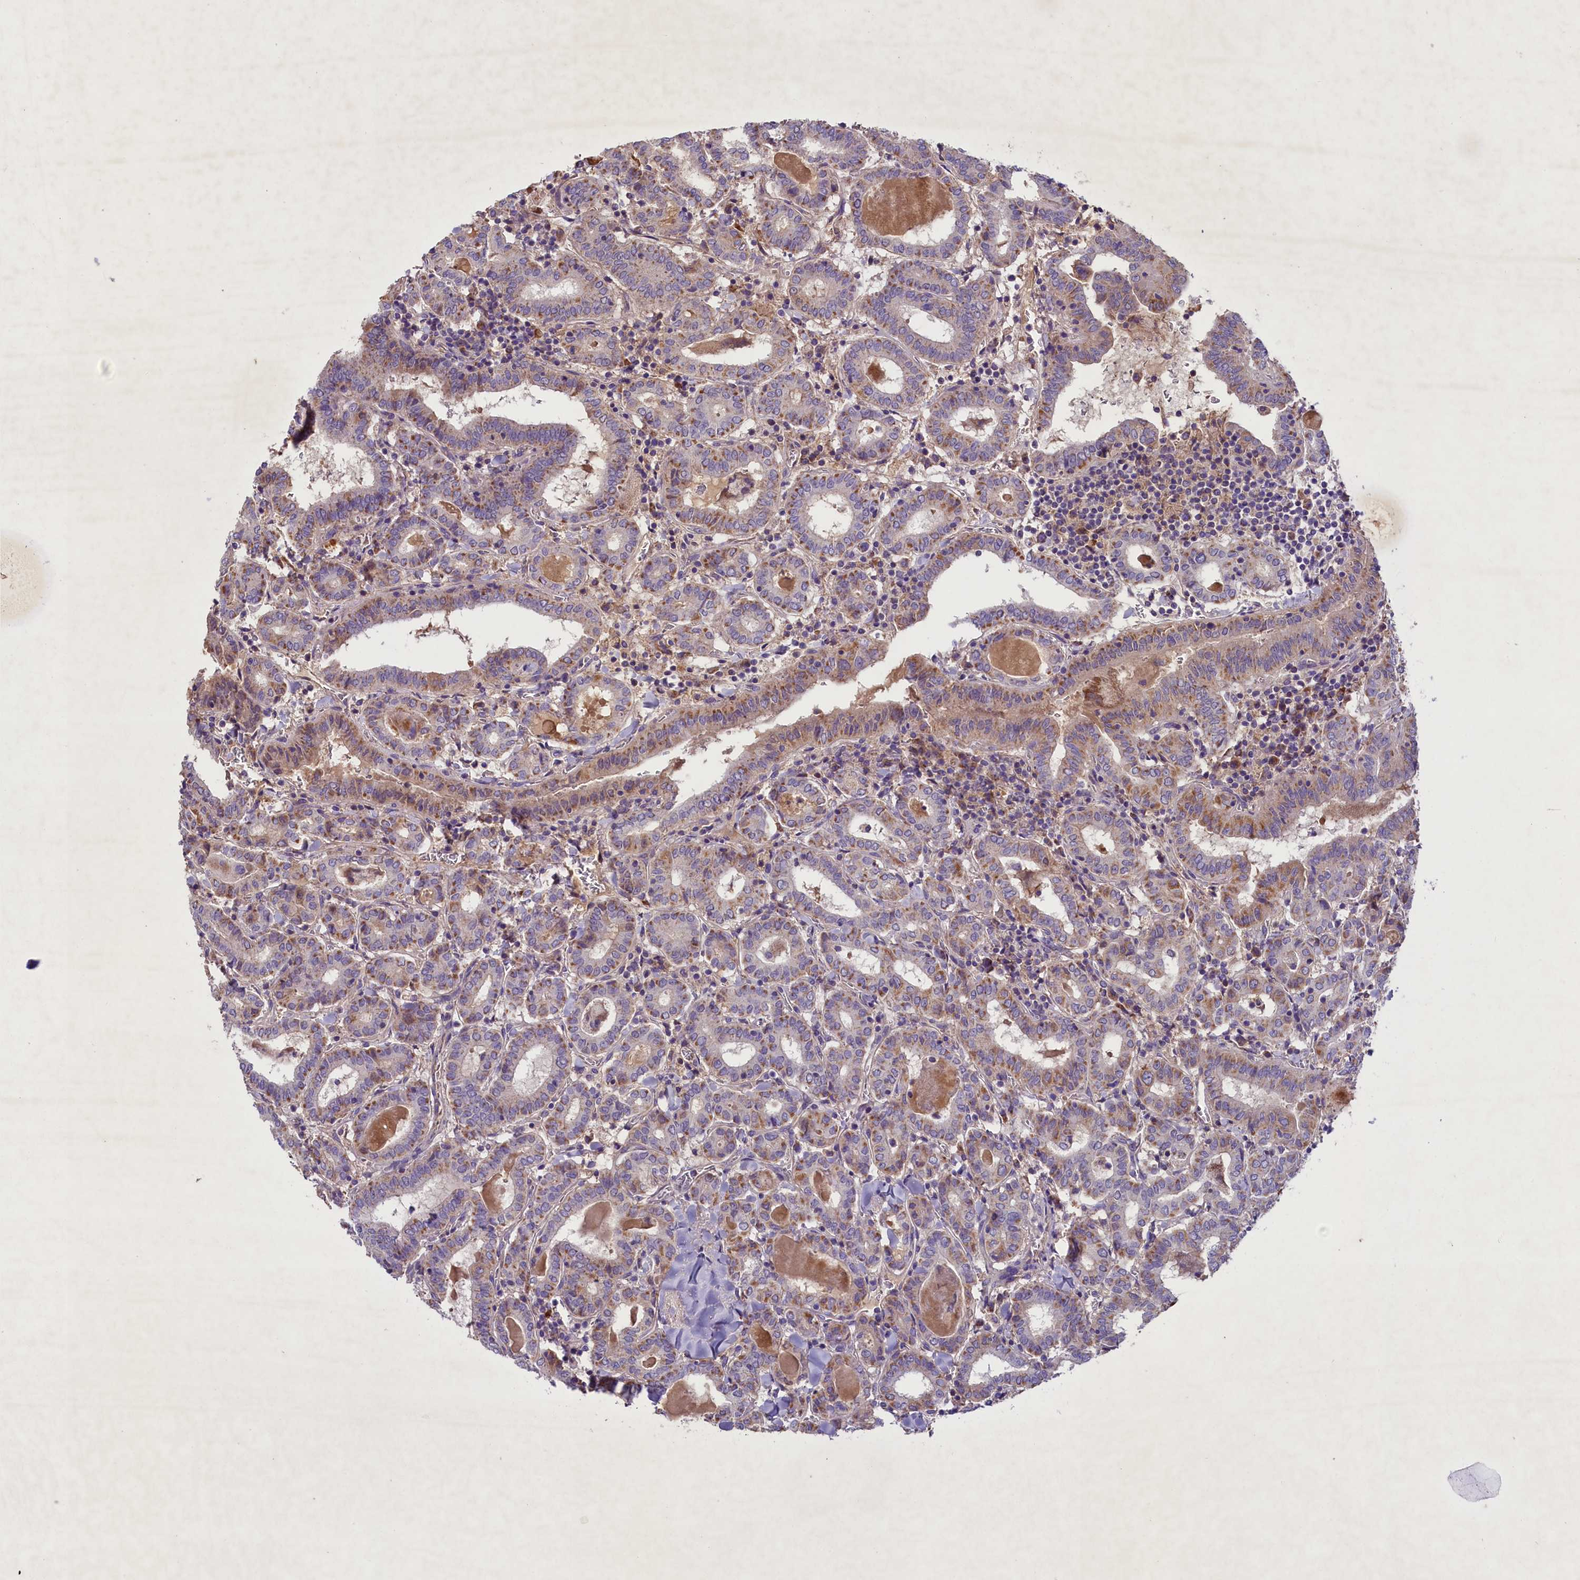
{"staining": {"intensity": "moderate", "quantity": "25%-75%", "location": "cytoplasmic/membranous"}, "tissue": "thyroid cancer", "cell_type": "Tumor cells", "image_type": "cancer", "snomed": [{"axis": "morphology", "description": "Papillary adenocarcinoma, NOS"}, {"axis": "topography", "description": "Thyroid gland"}], "caption": "An immunohistochemistry (IHC) image of tumor tissue is shown. Protein staining in brown shows moderate cytoplasmic/membranous positivity in thyroid cancer (papillary adenocarcinoma) within tumor cells. Using DAB (3,3'-diaminobenzidine) (brown) and hematoxylin (blue) stains, captured at high magnification using brightfield microscopy.", "gene": "PMPCB", "patient": {"sex": "female", "age": 72}}